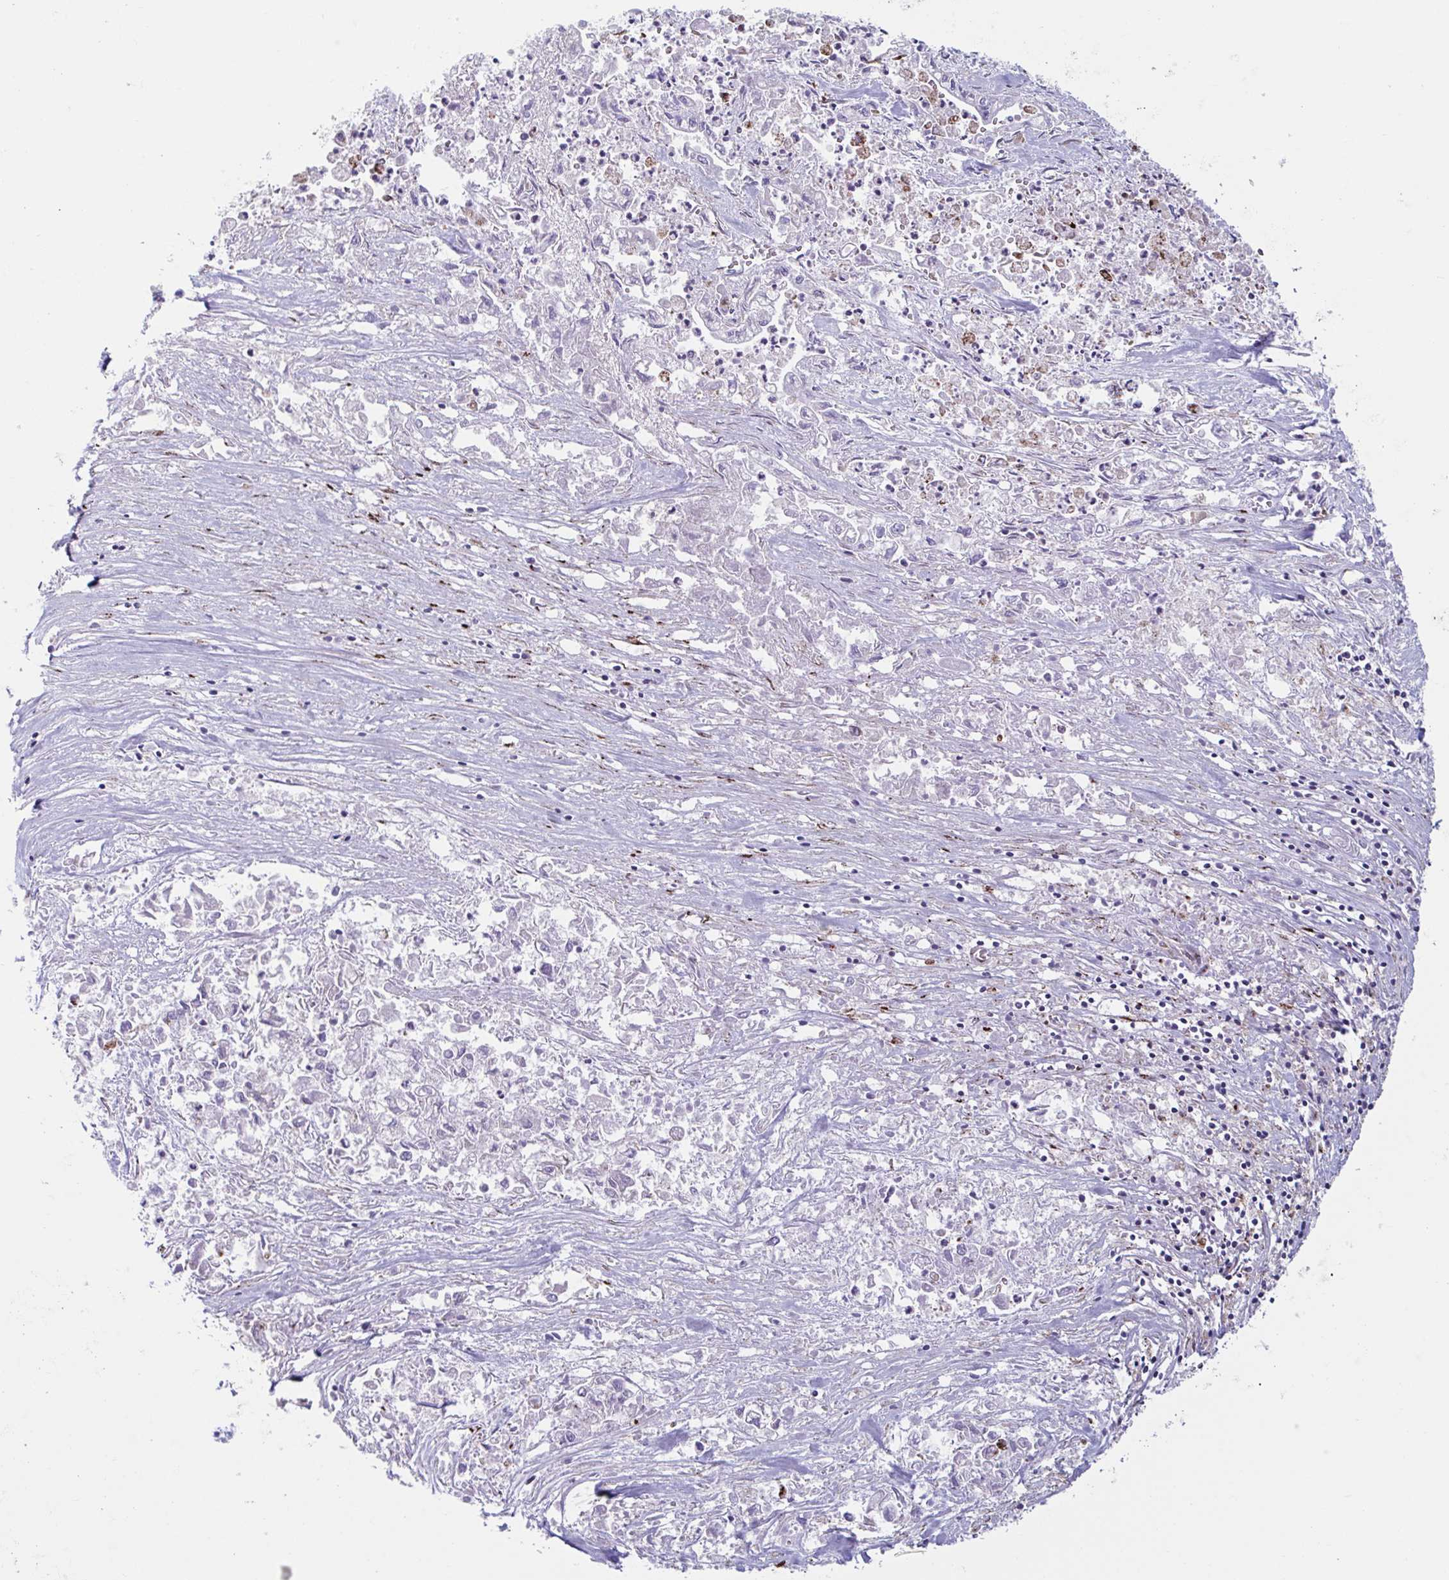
{"staining": {"intensity": "negative", "quantity": "none", "location": "none"}, "tissue": "pancreatic cancer", "cell_type": "Tumor cells", "image_type": "cancer", "snomed": [{"axis": "morphology", "description": "Adenocarcinoma, NOS"}, {"axis": "topography", "description": "Pancreas"}], "caption": "The immunohistochemistry (IHC) photomicrograph has no significant expression in tumor cells of pancreatic cancer tissue.", "gene": "RFK", "patient": {"sex": "male", "age": 72}}